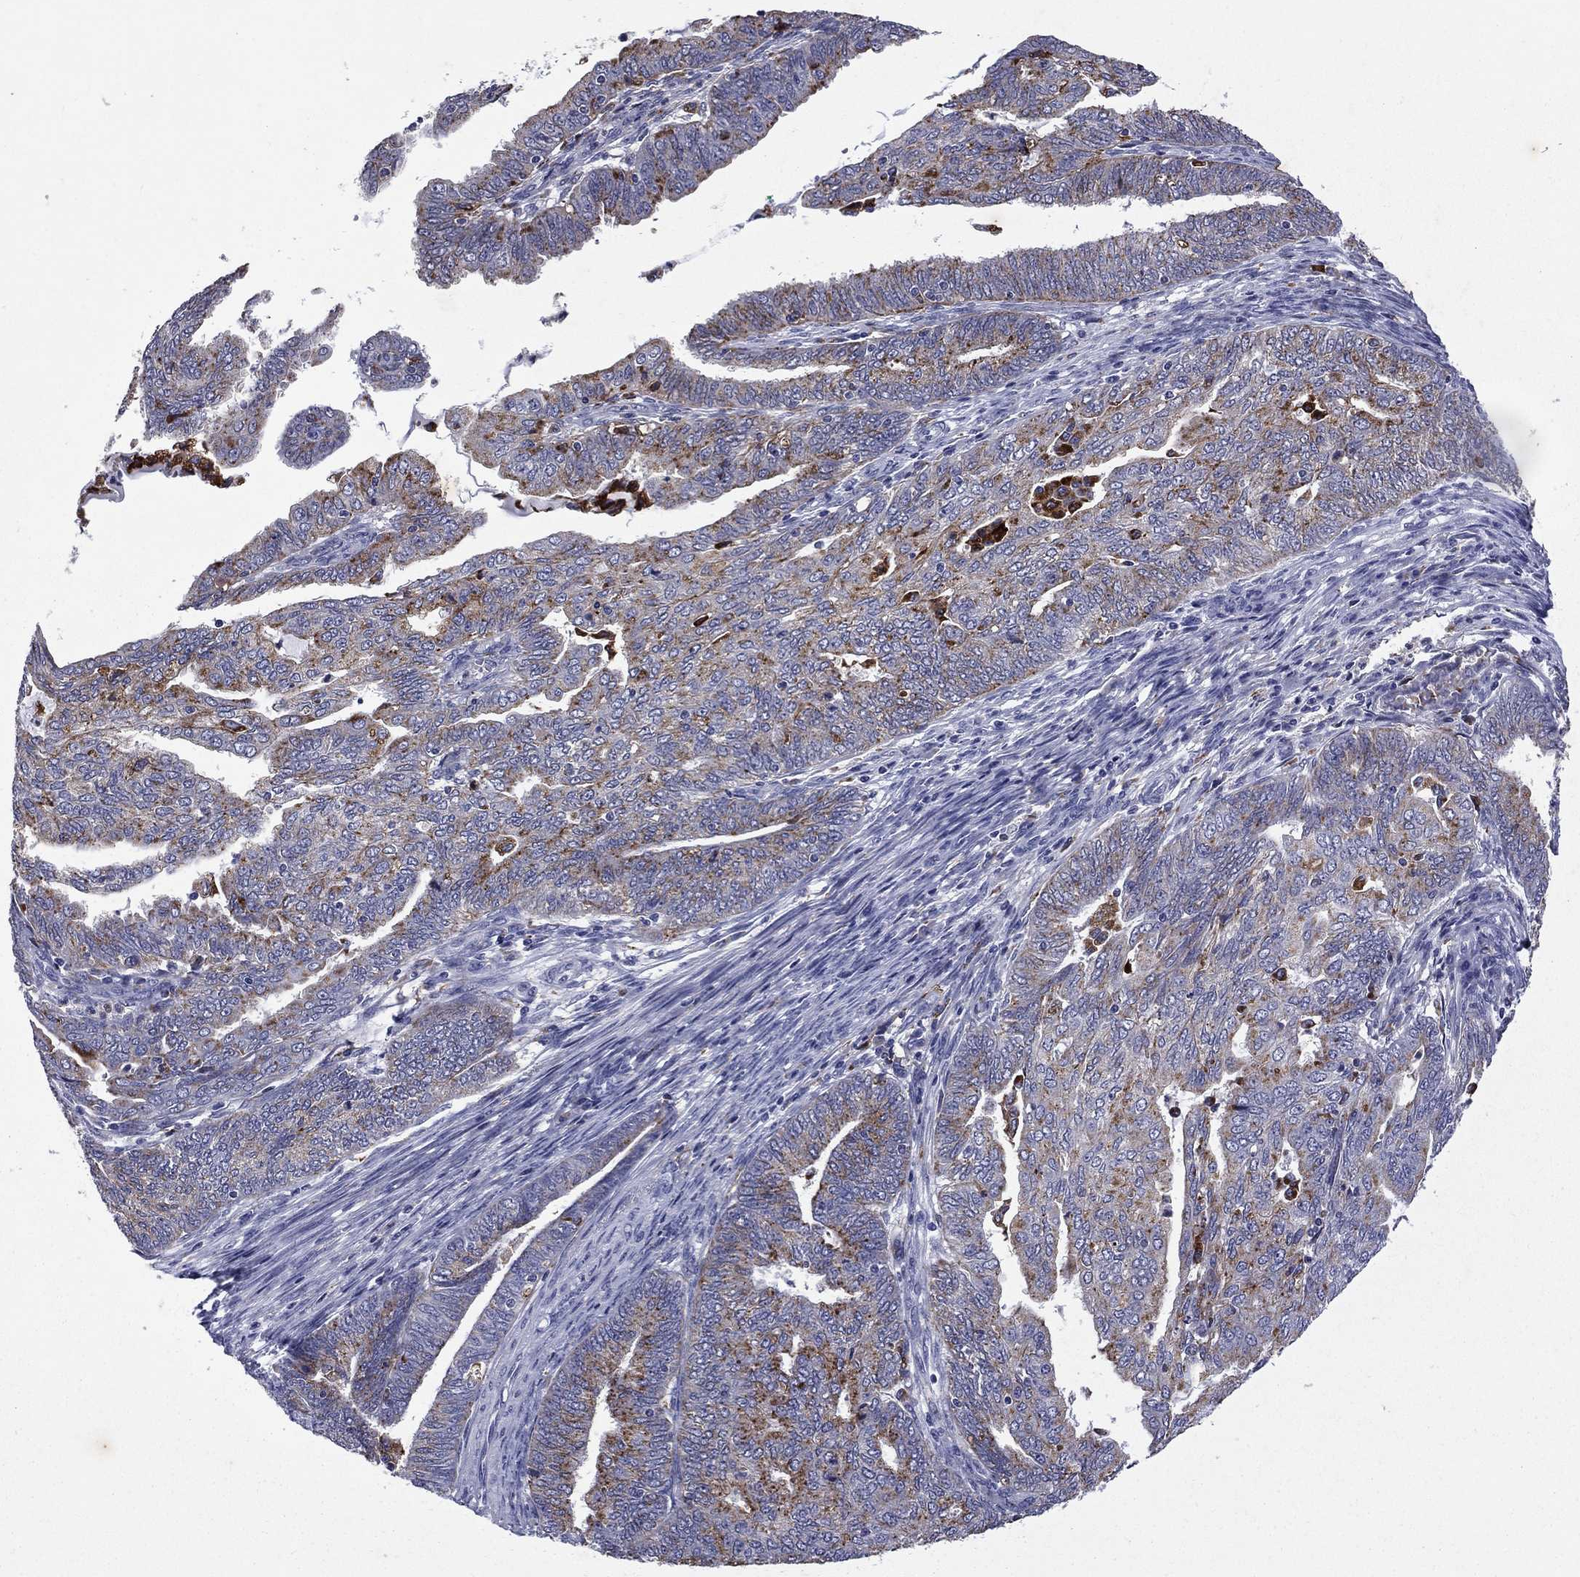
{"staining": {"intensity": "weak", "quantity": "<25%", "location": "cytoplasmic/membranous"}, "tissue": "endometrial cancer", "cell_type": "Tumor cells", "image_type": "cancer", "snomed": [{"axis": "morphology", "description": "Adenocarcinoma, NOS"}, {"axis": "topography", "description": "Endometrium"}], "caption": "Tumor cells show no significant staining in adenocarcinoma (endometrial). (DAB IHC with hematoxylin counter stain).", "gene": "MADCAM1", "patient": {"sex": "female", "age": 82}}